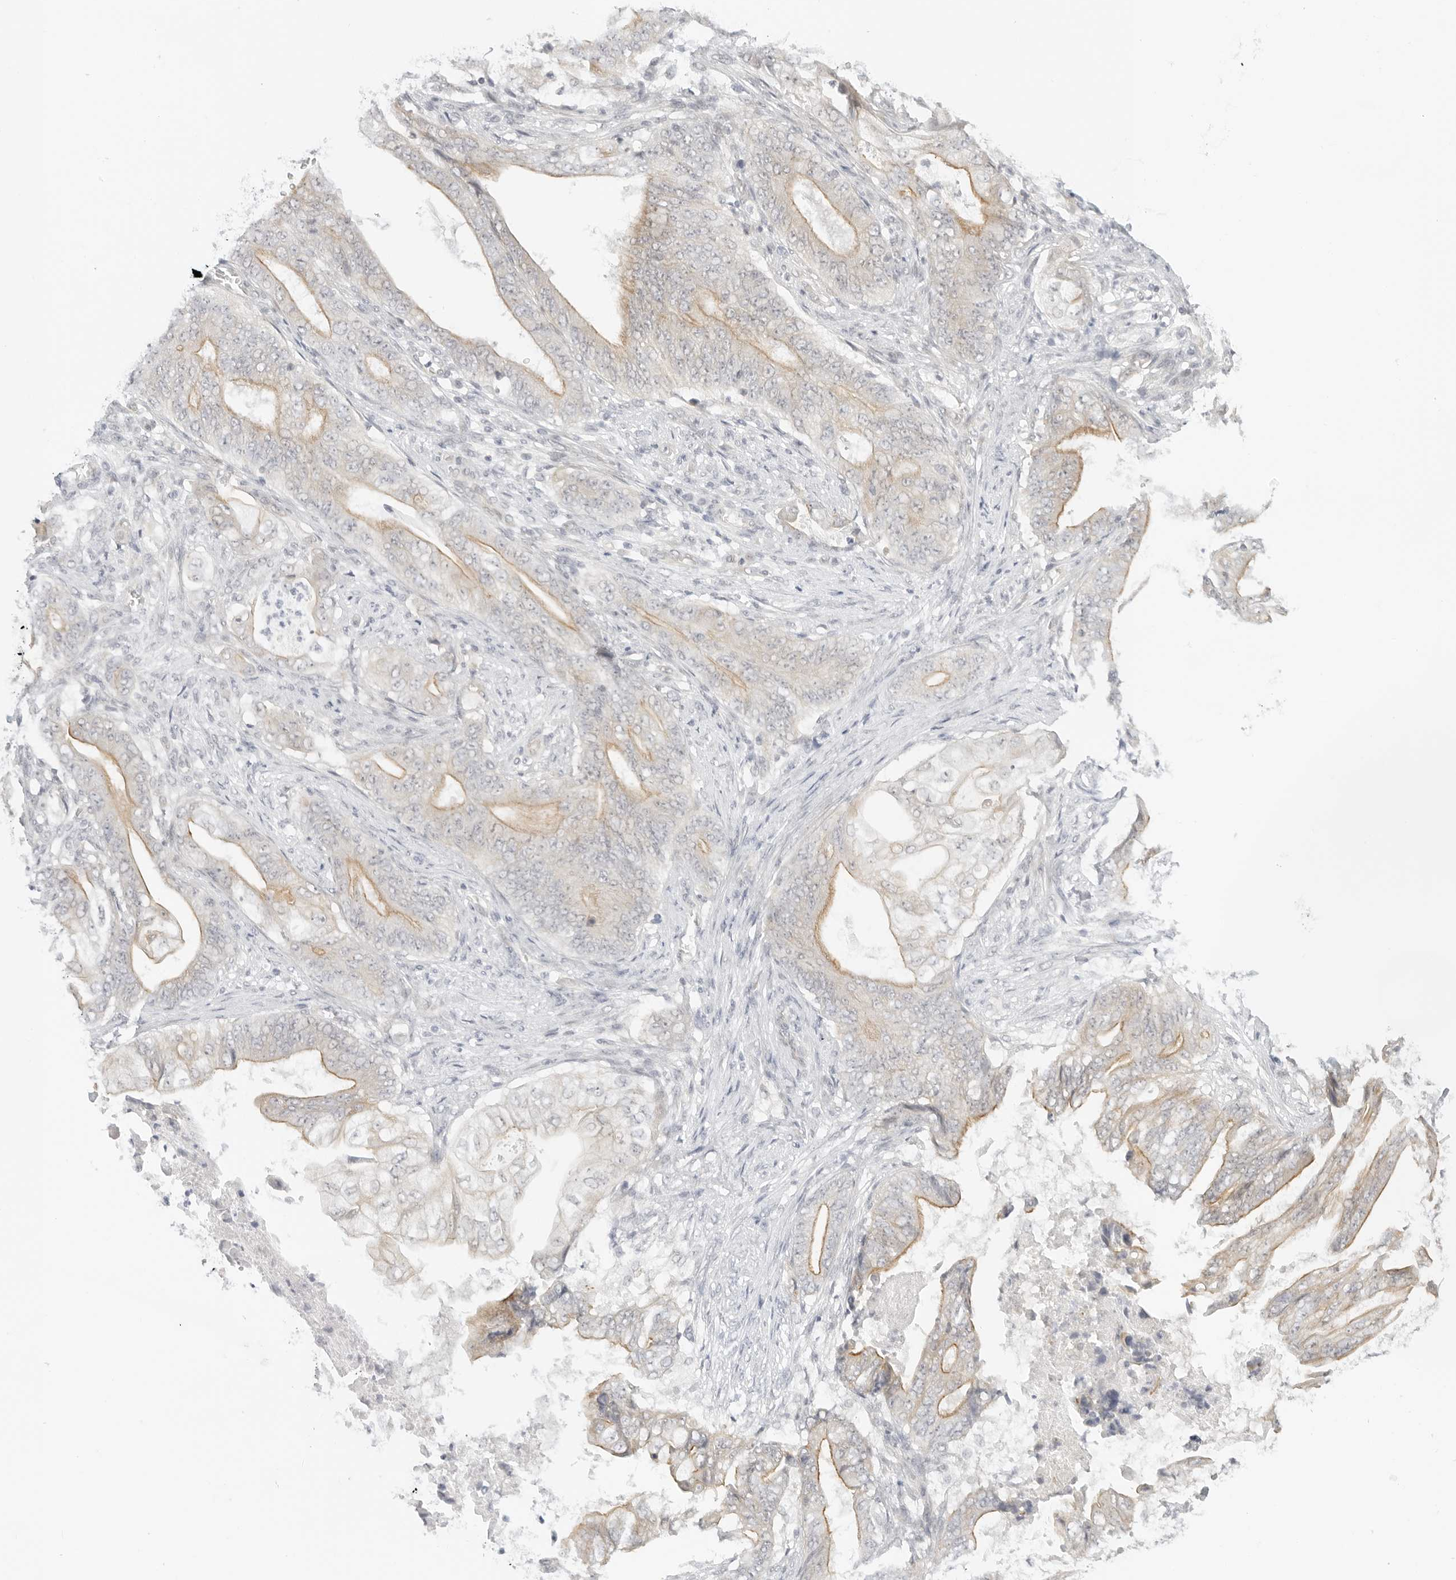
{"staining": {"intensity": "weak", "quantity": "25%-75%", "location": "cytoplasmic/membranous"}, "tissue": "stomach cancer", "cell_type": "Tumor cells", "image_type": "cancer", "snomed": [{"axis": "morphology", "description": "Adenocarcinoma, NOS"}, {"axis": "topography", "description": "Stomach"}], "caption": "Adenocarcinoma (stomach) stained with a protein marker shows weak staining in tumor cells.", "gene": "MED18", "patient": {"sex": "female", "age": 73}}